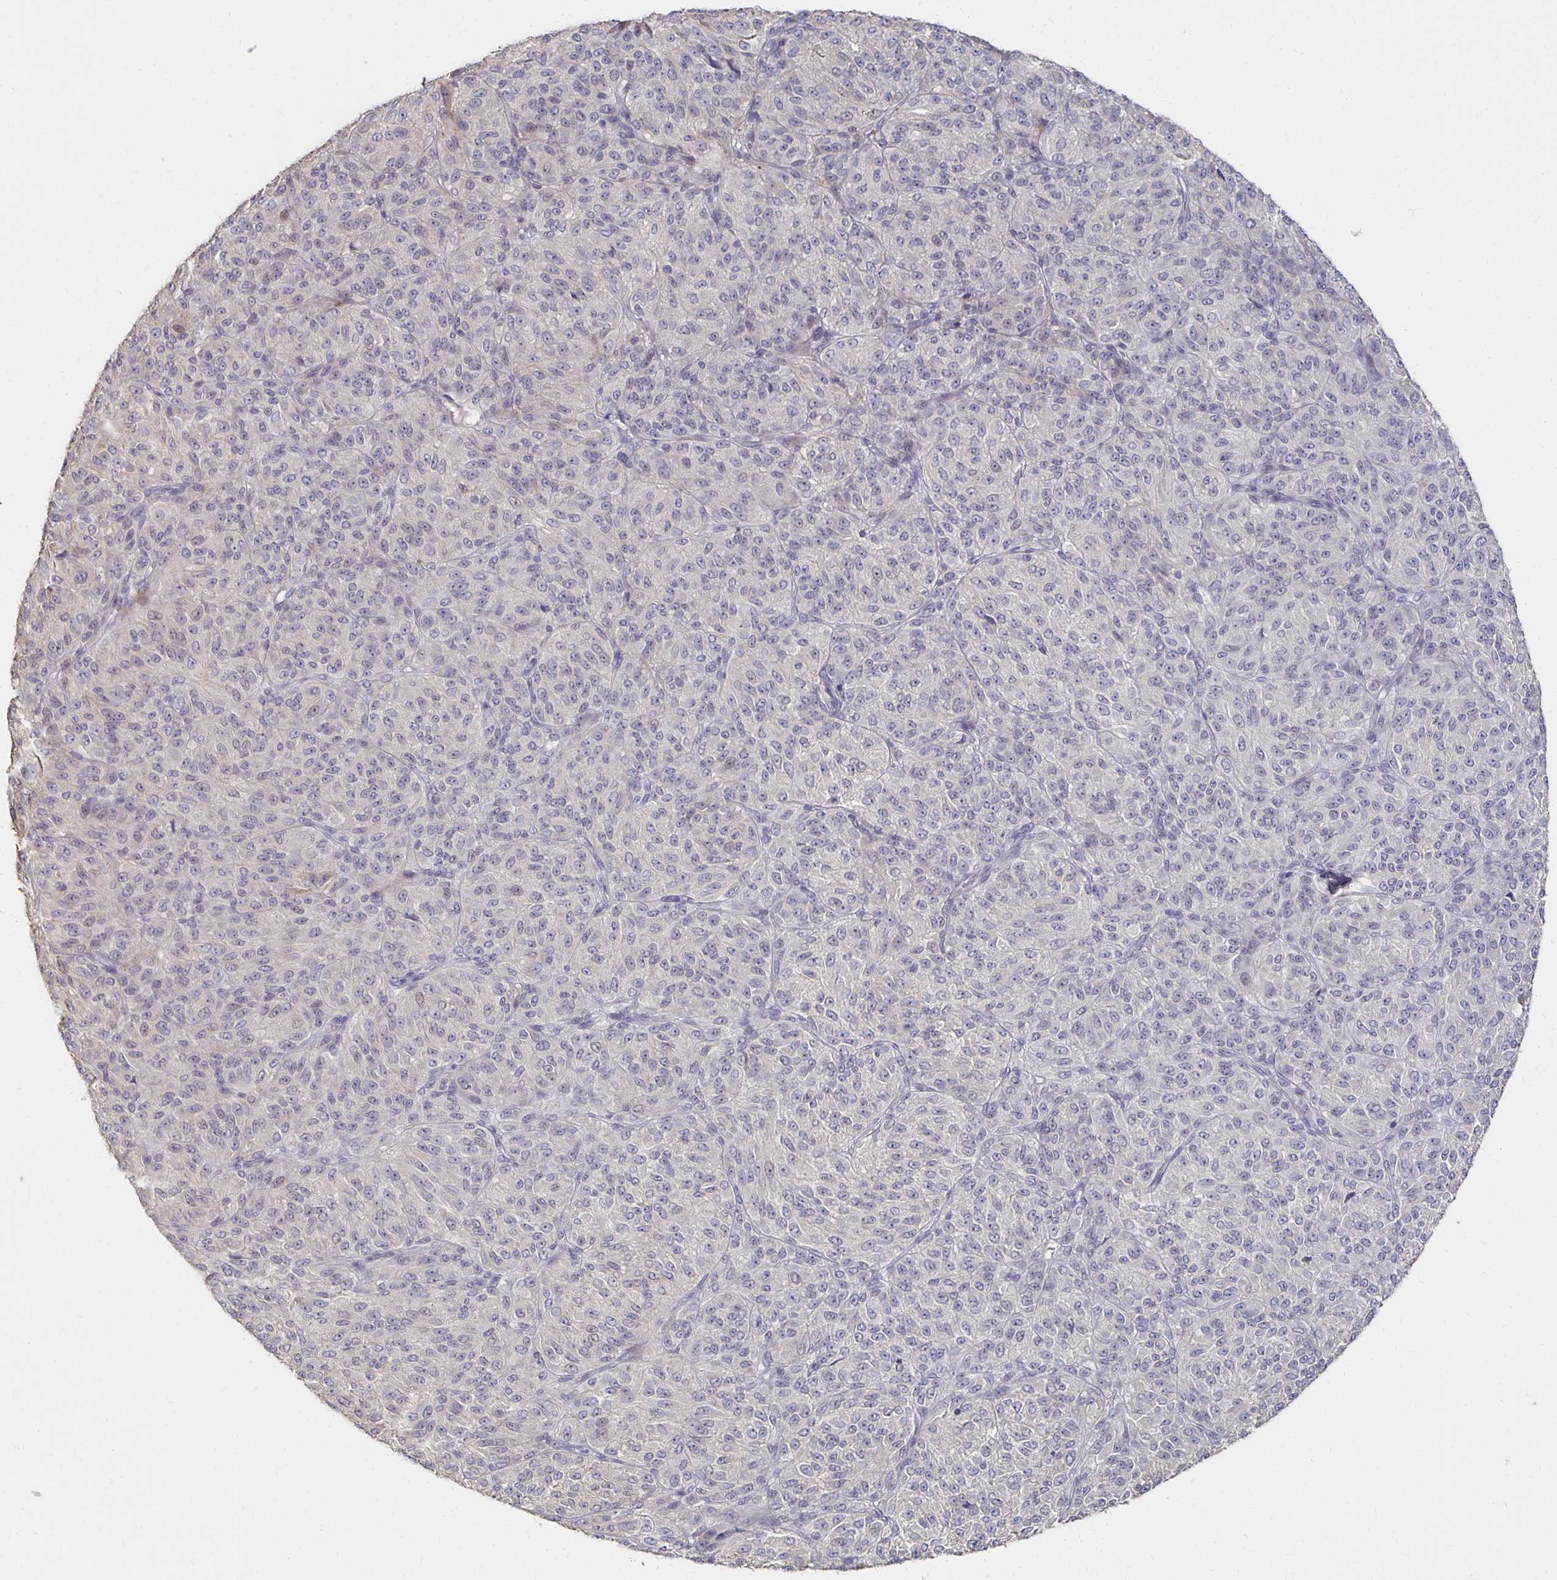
{"staining": {"intensity": "negative", "quantity": "none", "location": "none"}, "tissue": "melanoma", "cell_type": "Tumor cells", "image_type": "cancer", "snomed": [{"axis": "morphology", "description": "Malignant melanoma, Metastatic site"}, {"axis": "topography", "description": "Brain"}], "caption": "High magnification brightfield microscopy of malignant melanoma (metastatic site) stained with DAB (3,3'-diaminobenzidine) (brown) and counterstained with hematoxylin (blue): tumor cells show no significant staining.", "gene": "ZNF727", "patient": {"sex": "female", "age": 56}}